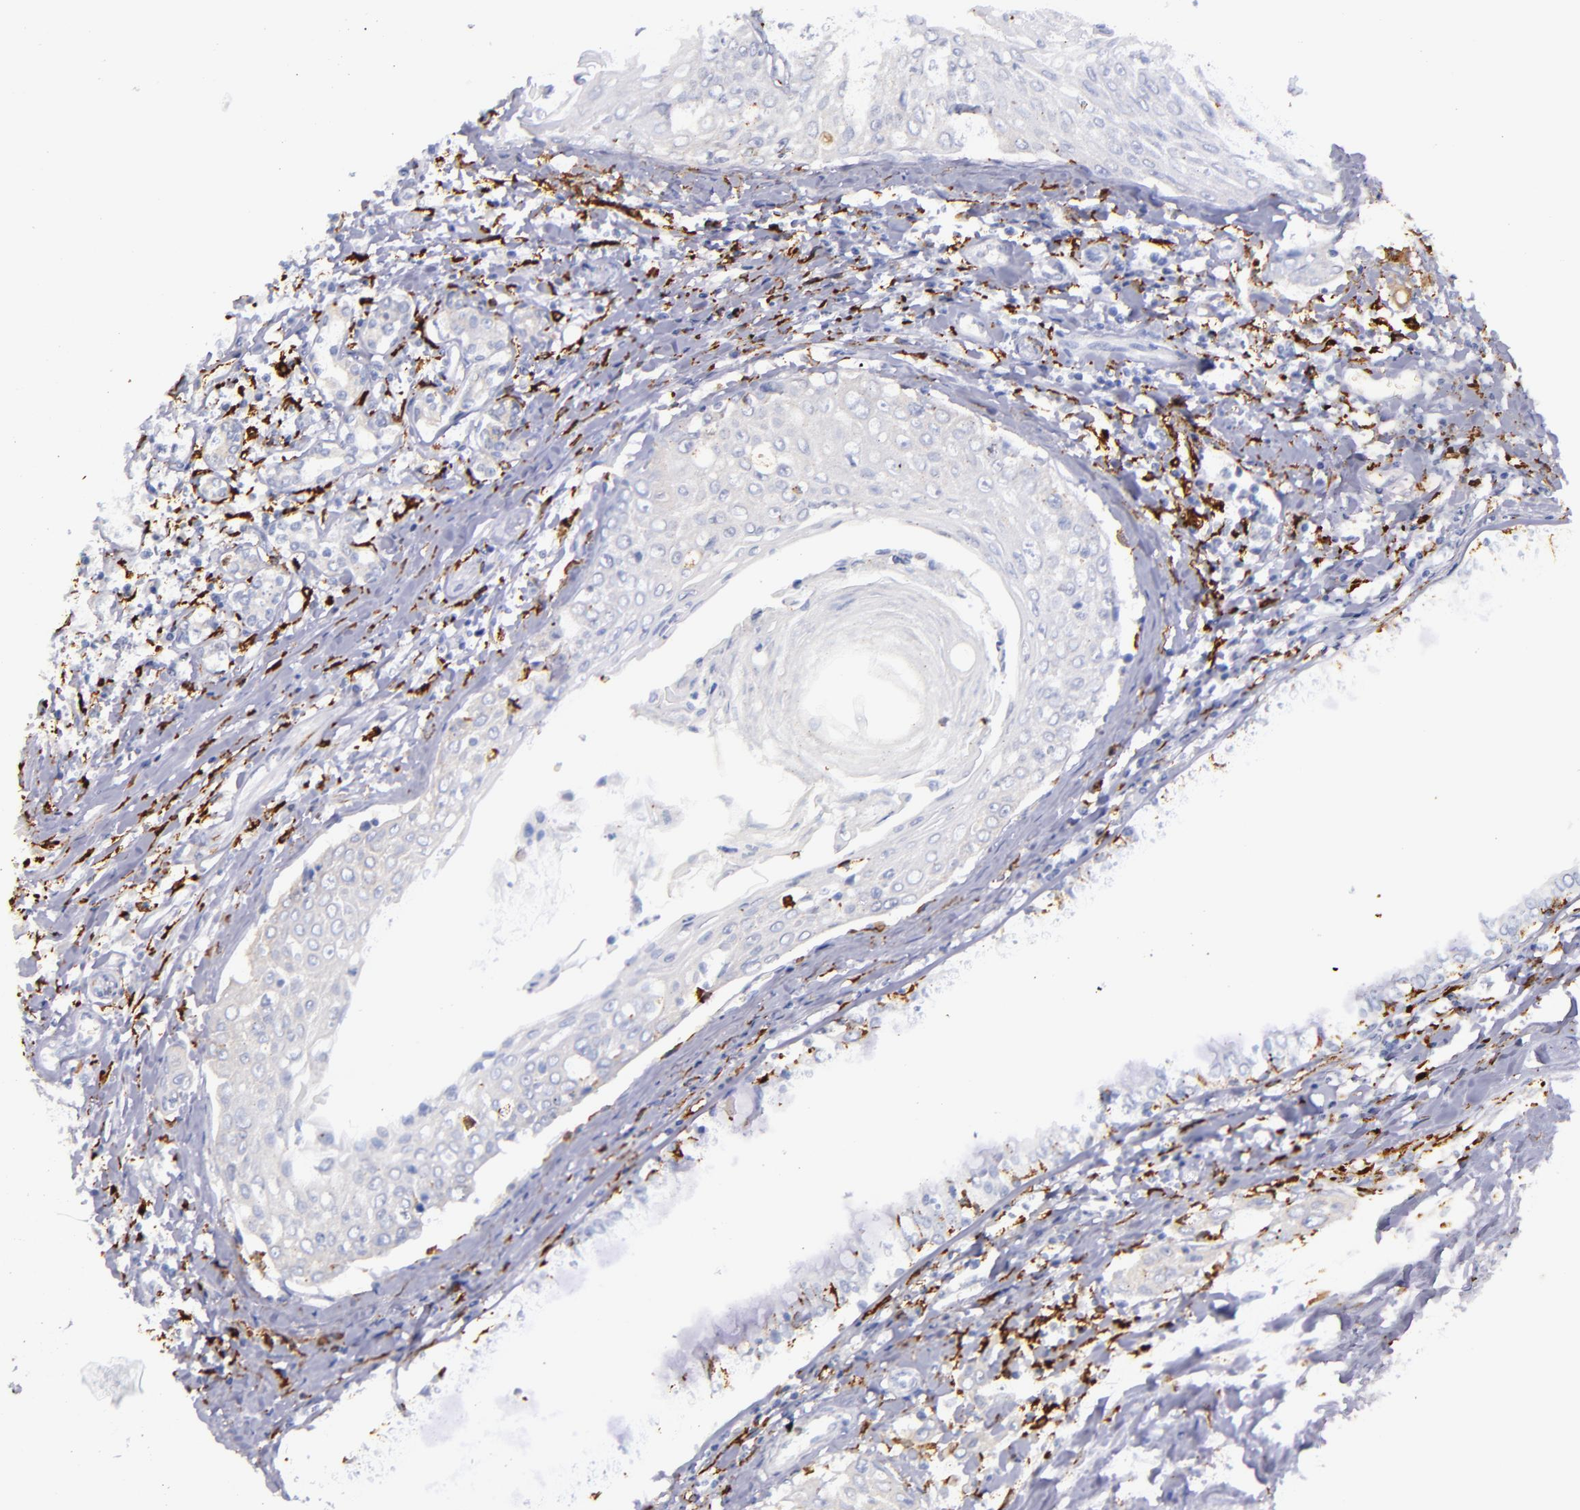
{"staining": {"intensity": "negative", "quantity": "none", "location": "none"}, "tissue": "head and neck cancer", "cell_type": "Tumor cells", "image_type": "cancer", "snomed": [{"axis": "morphology", "description": "Squamous cell carcinoma, NOS"}, {"axis": "morphology", "description": "Squamous cell carcinoma, metastatic, NOS"}, {"axis": "topography", "description": "Lymph node"}, {"axis": "topography", "description": "Salivary gland"}, {"axis": "topography", "description": "Head-Neck"}], "caption": "Immunohistochemistry (IHC) photomicrograph of head and neck cancer (metastatic squamous cell carcinoma) stained for a protein (brown), which exhibits no positivity in tumor cells.", "gene": "CD163", "patient": {"sex": "female", "age": 74}}